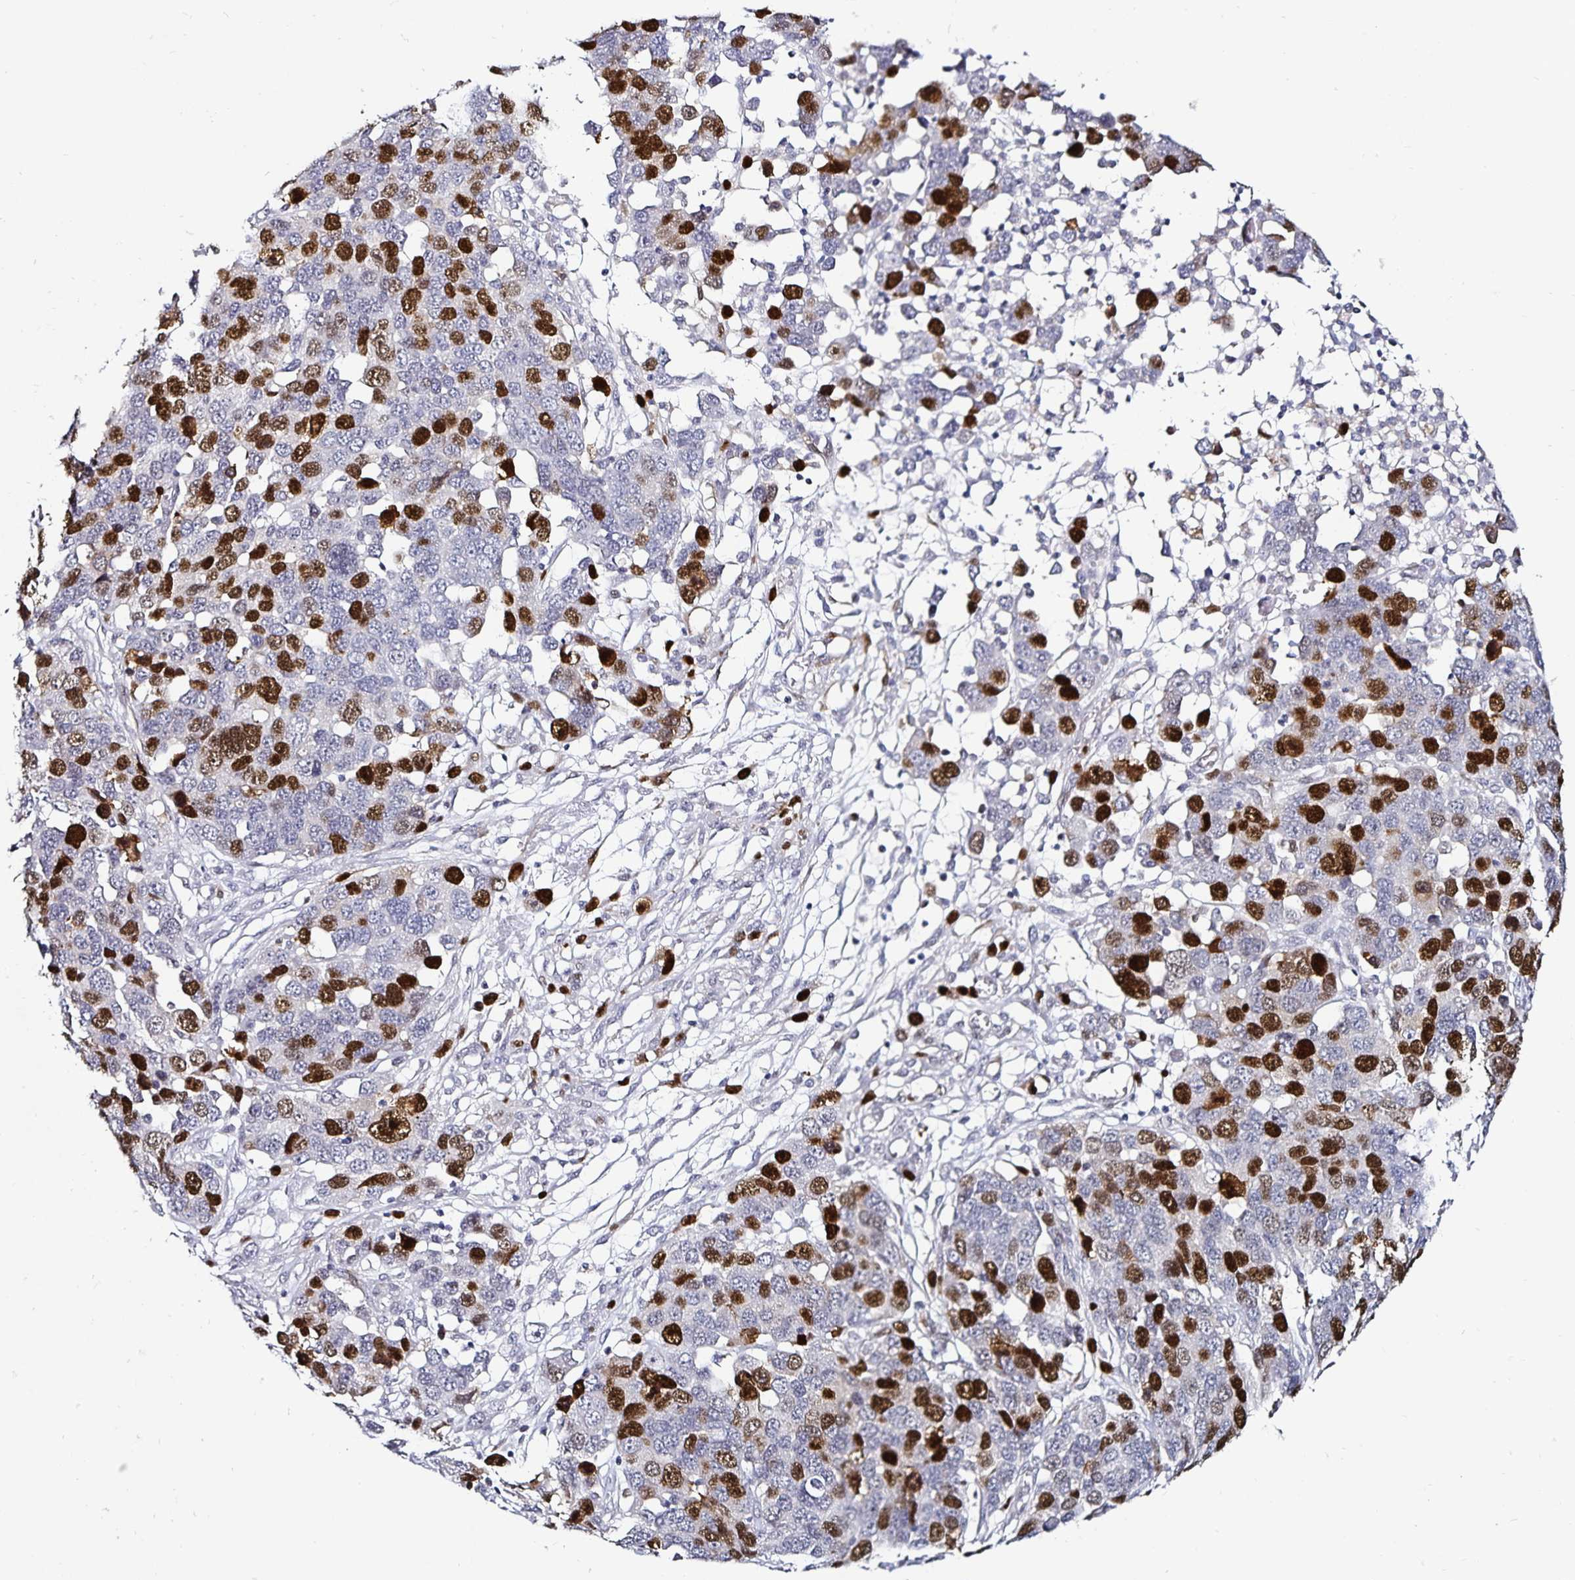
{"staining": {"intensity": "strong", "quantity": "25%-75%", "location": "nuclear"}, "tissue": "ovarian cancer", "cell_type": "Tumor cells", "image_type": "cancer", "snomed": [{"axis": "morphology", "description": "Cystadenocarcinoma, serous, NOS"}, {"axis": "topography", "description": "Ovary"}], "caption": "Protein staining of ovarian cancer tissue exhibits strong nuclear expression in about 25%-75% of tumor cells.", "gene": "ANLN", "patient": {"sex": "female", "age": 76}}